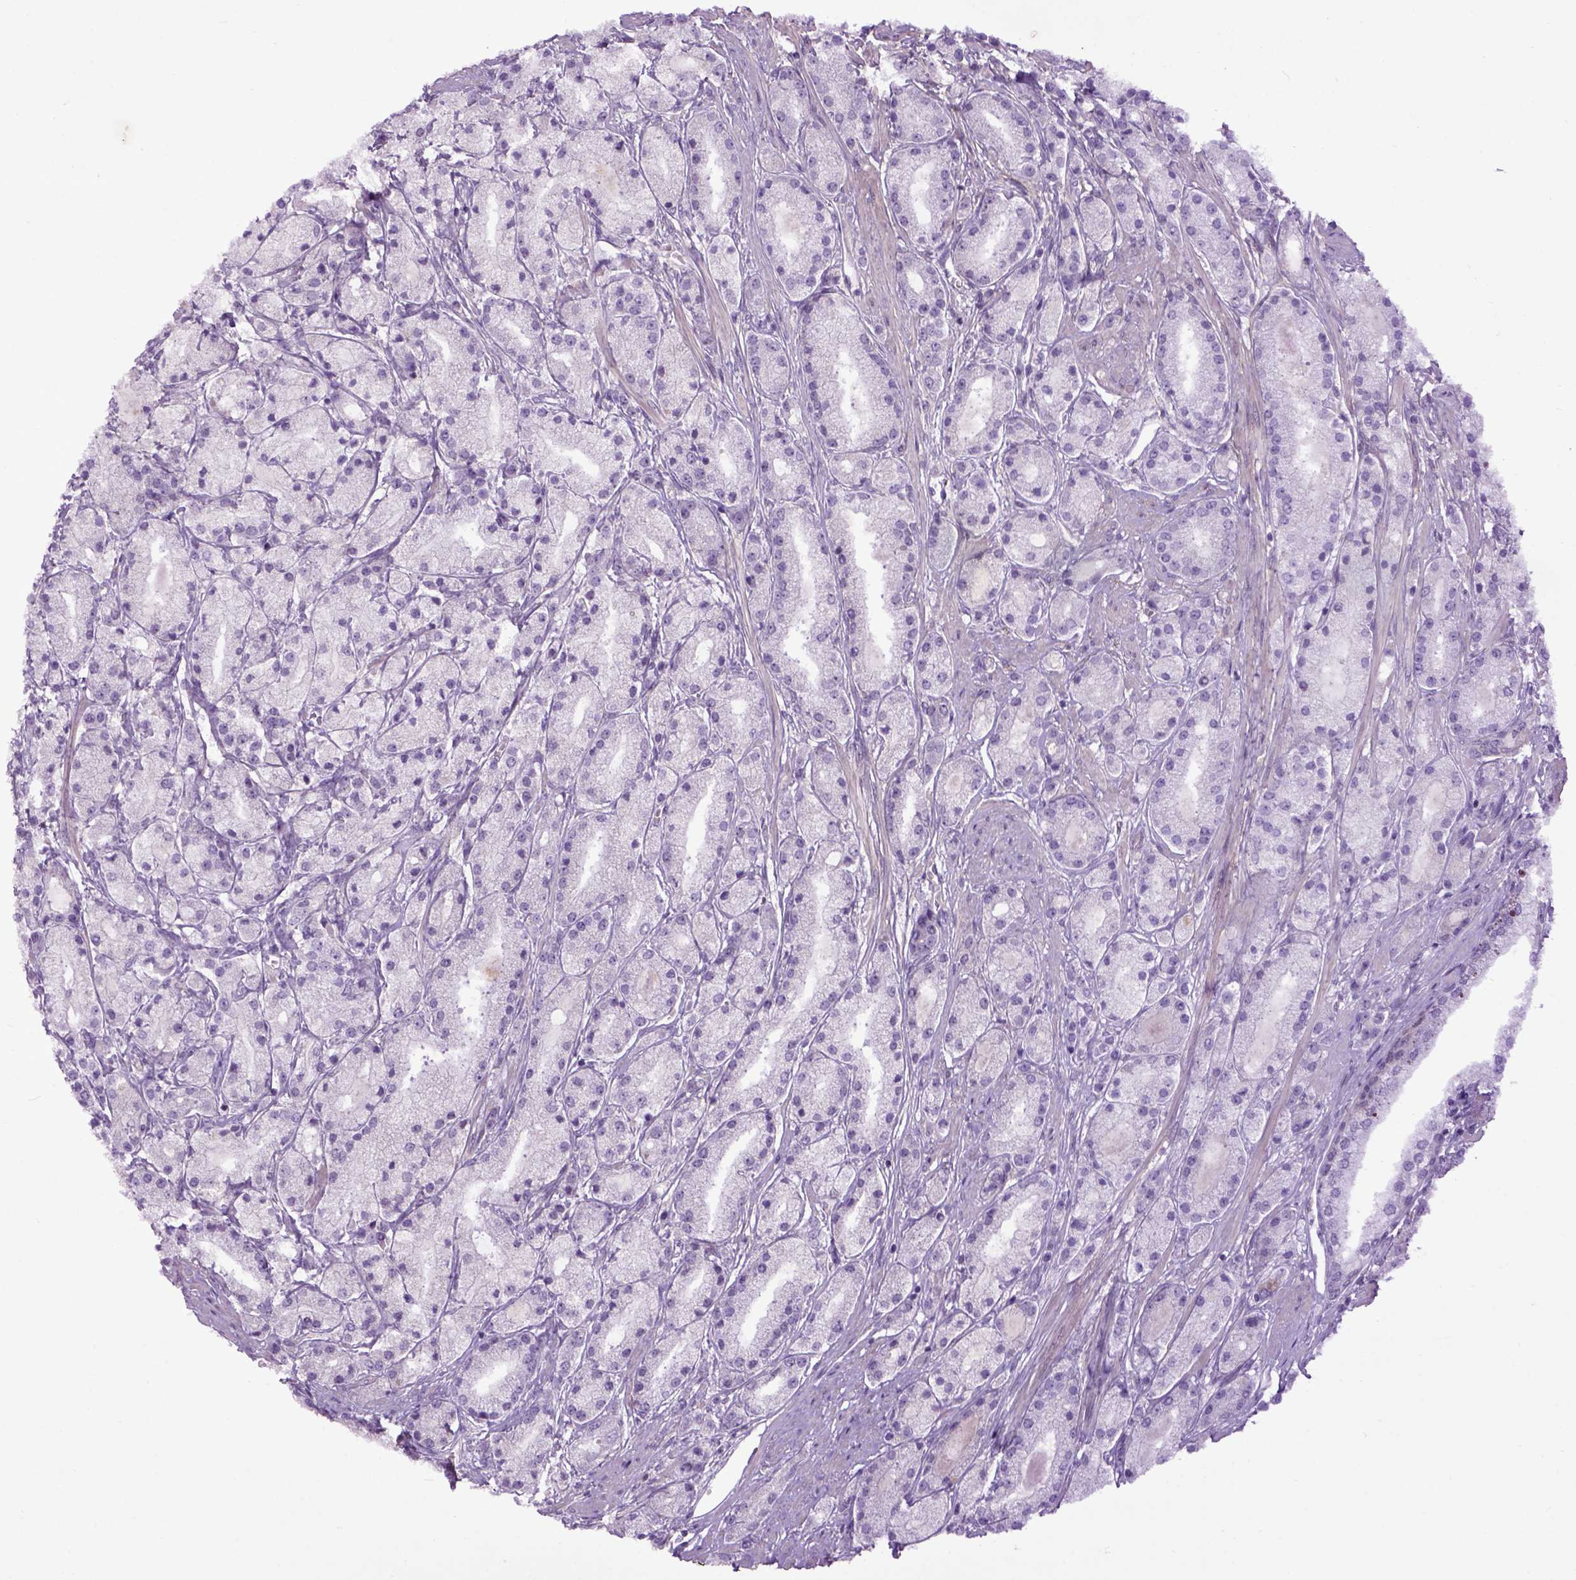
{"staining": {"intensity": "negative", "quantity": "none", "location": "none"}, "tissue": "prostate cancer", "cell_type": "Tumor cells", "image_type": "cancer", "snomed": [{"axis": "morphology", "description": "Adenocarcinoma, High grade"}, {"axis": "topography", "description": "Prostate"}], "caption": "Immunohistochemical staining of high-grade adenocarcinoma (prostate) reveals no significant positivity in tumor cells. The staining was performed using DAB to visualize the protein expression in brown, while the nuclei were stained in blue with hematoxylin (Magnification: 20x).", "gene": "EMILIN3", "patient": {"sex": "male", "age": 67}}